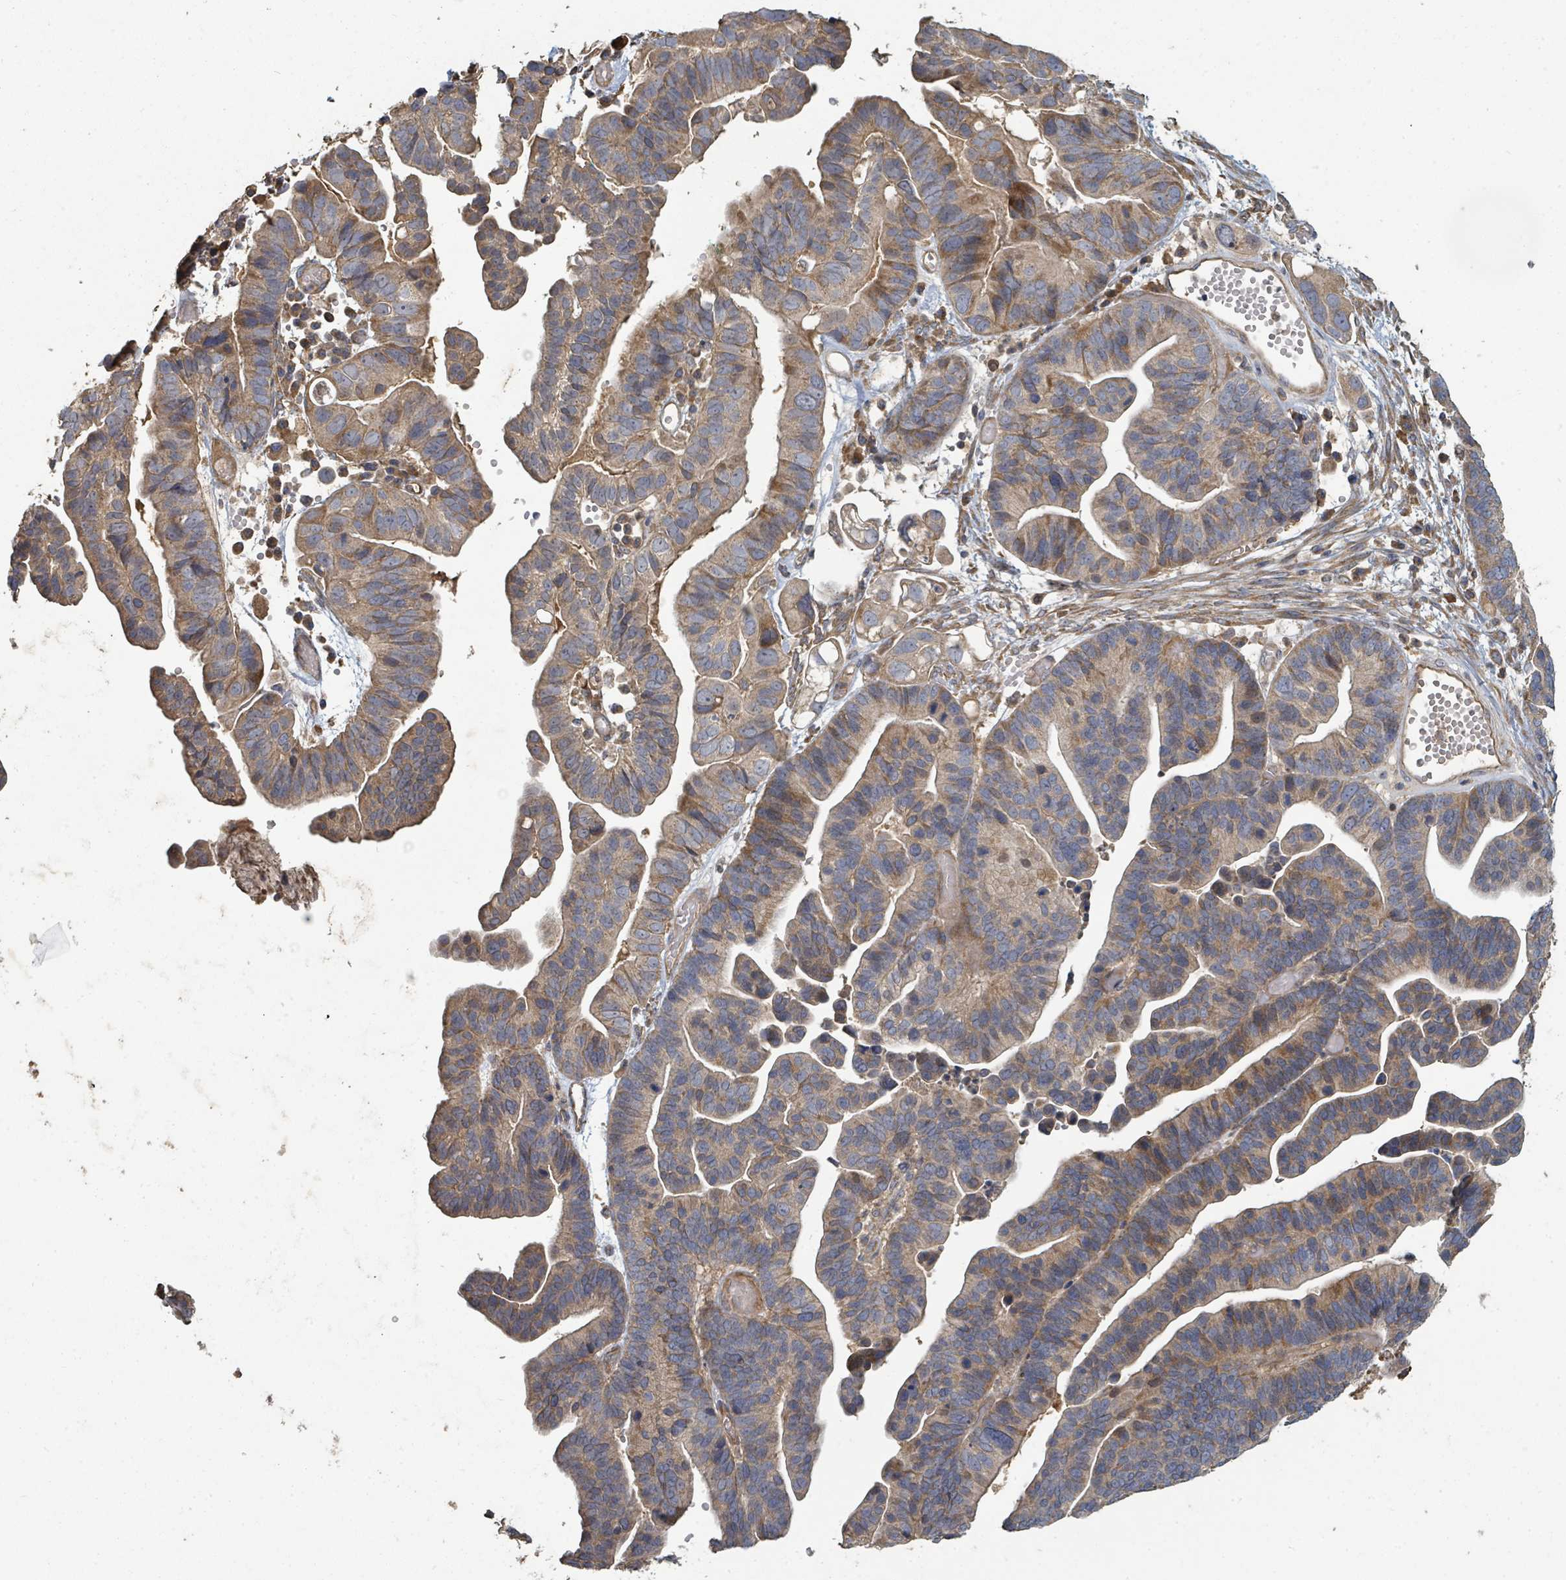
{"staining": {"intensity": "moderate", "quantity": "25%-75%", "location": "cytoplasmic/membranous"}, "tissue": "ovarian cancer", "cell_type": "Tumor cells", "image_type": "cancer", "snomed": [{"axis": "morphology", "description": "Cystadenocarcinoma, serous, NOS"}, {"axis": "topography", "description": "Ovary"}], "caption": "Immunohistochemistry (DAB) staining of human serous cystadenocarcinoma (ovarian) reveals moderate cytoplasmic/membranous protein expression in about 25%-75% of tumor cells.", "gene": "WDFY1", "patient": {"sex": "female", "age": 56}}